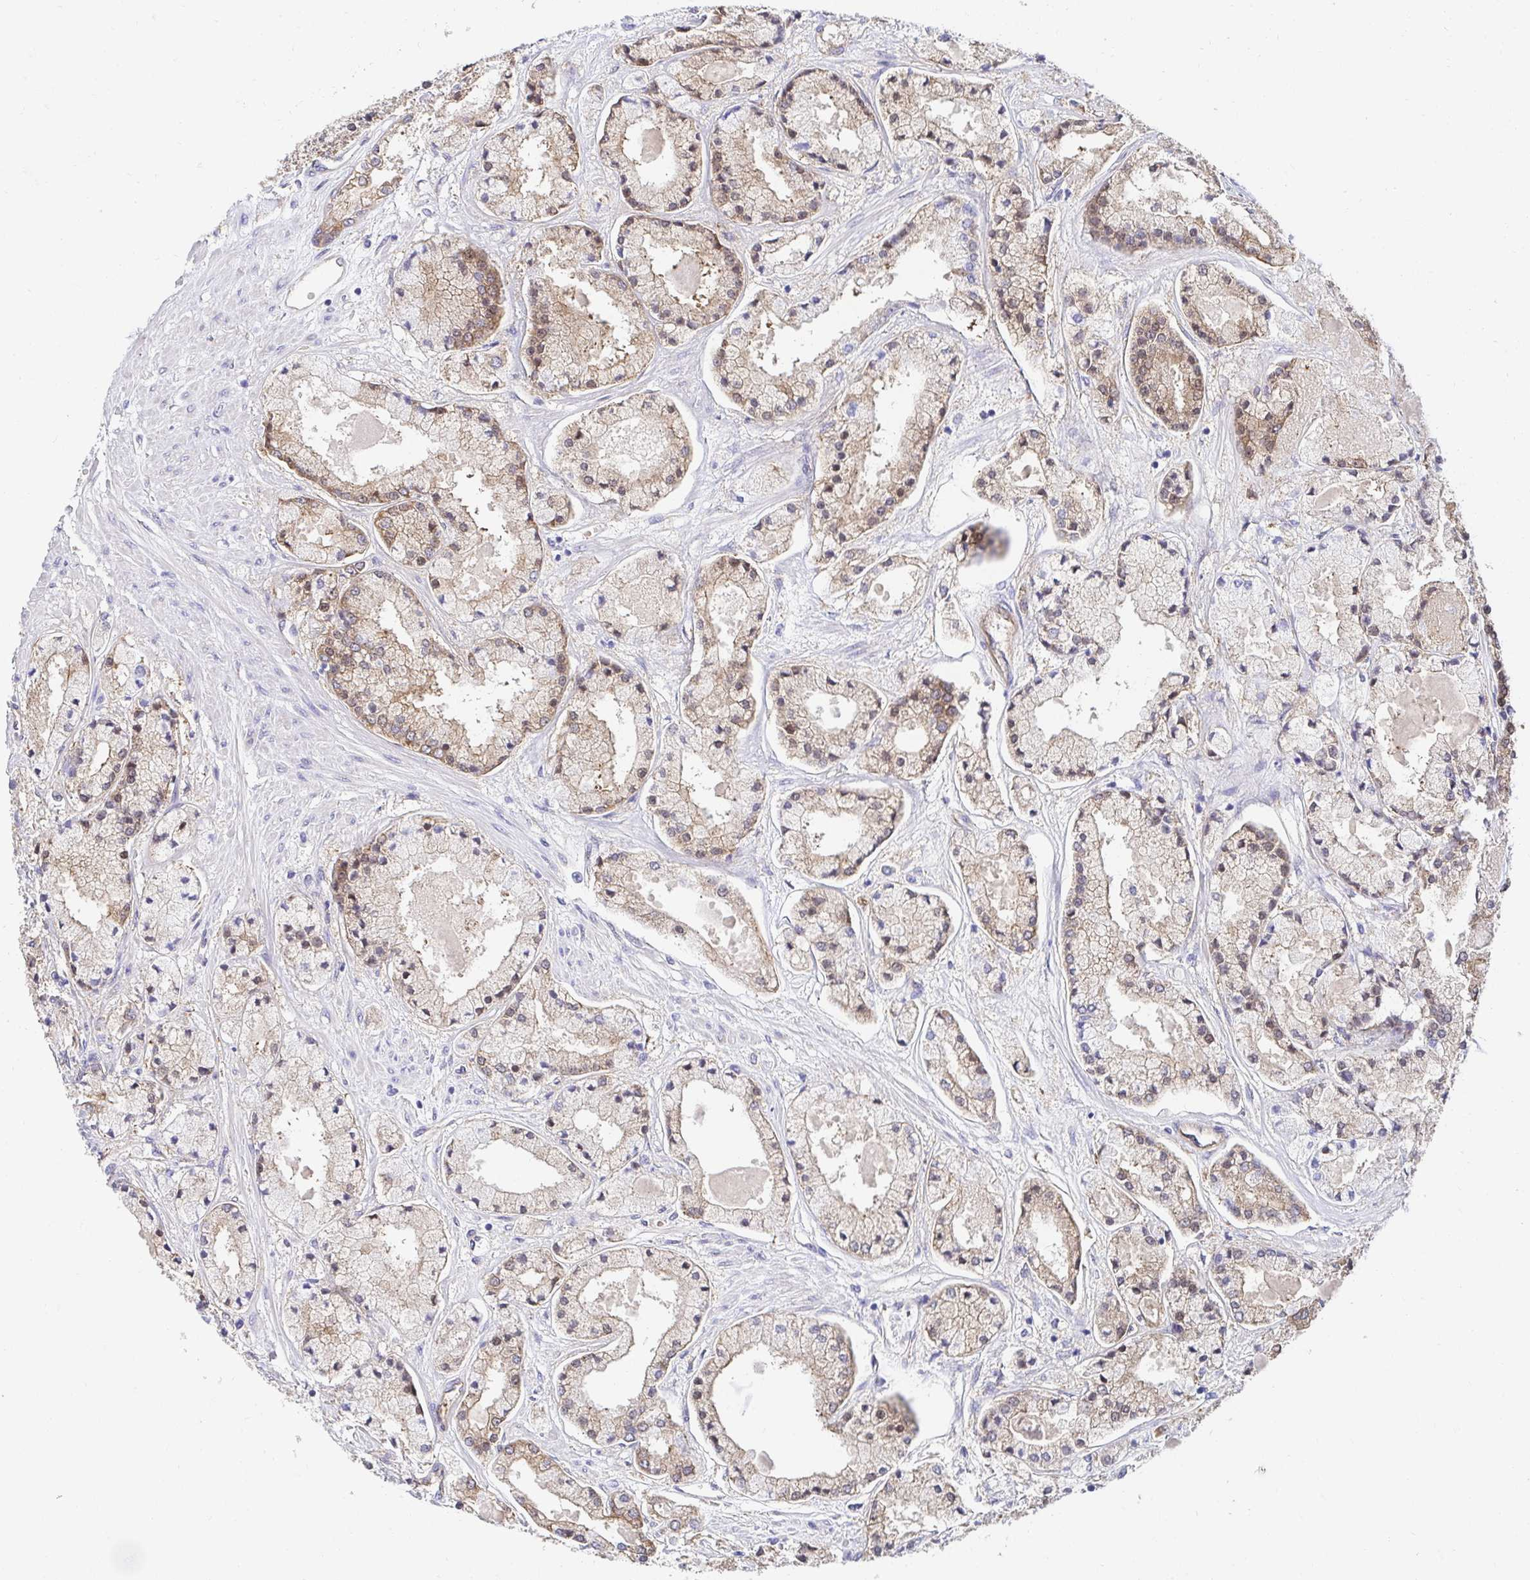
{"staining": {"intensity": "moderate", "quantity": ">75%", "location": "cytoplasmic/membranous"}, "tissue": "prostate cancer", "cell_type": "Tumor cells", "image_type": "cancer", "snomed": [{"axis": "morphology", "description": "Adenocarcinoma, High grade"}, {"axis": "topography", "description": "Prostate"}], "caption": "Moderate cytoplasmic/membranous protein expression is present in approximately >75% of tumor cells in prostate cancer (high-grade adenocarcinoma). The staining was performed using DAB, with brown indicating positive protein expression. Nuclei are stained blue with hematoxylin.", "gene": "CTTN", "patient": {"sex": "male", "age": 67}}